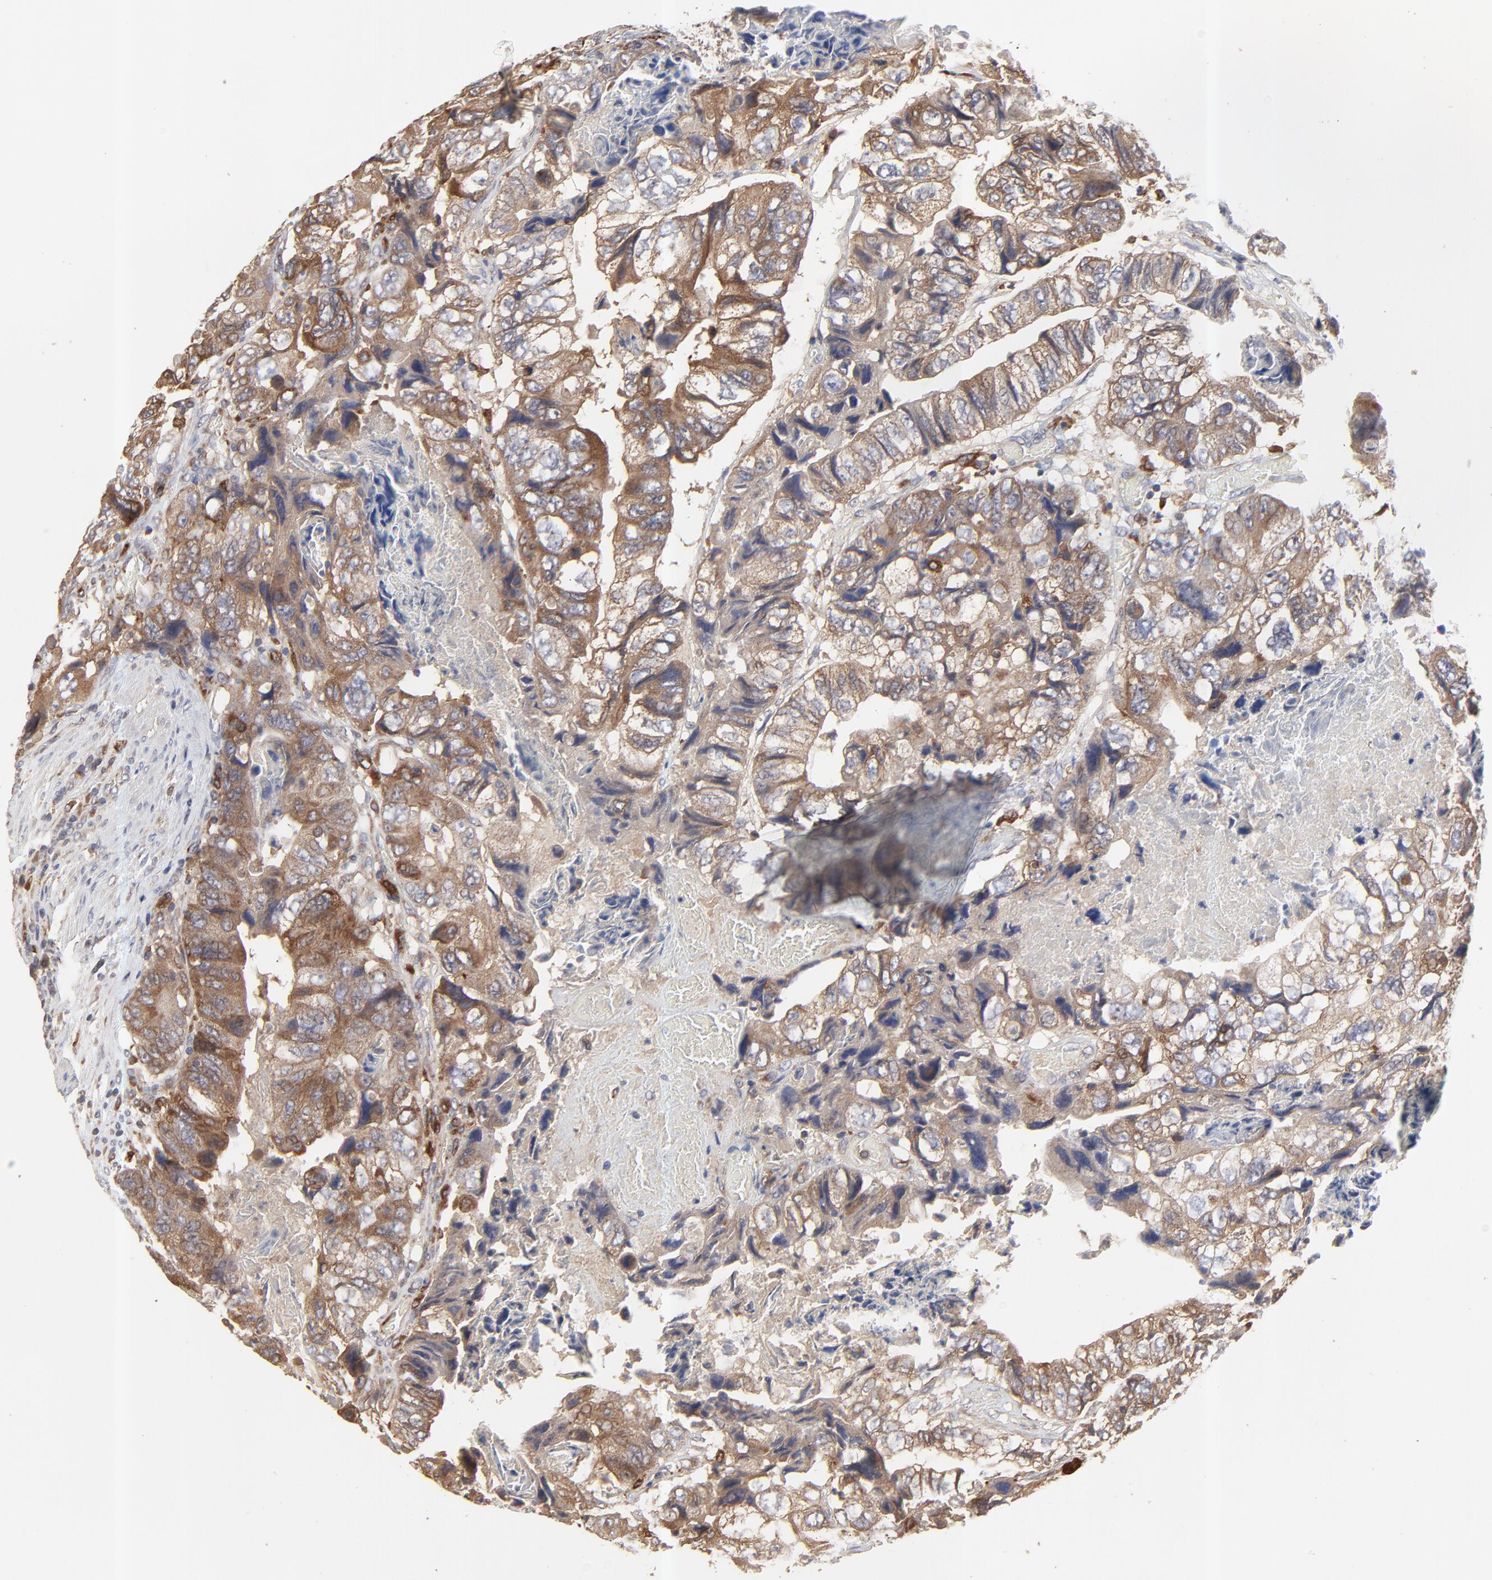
{"staining": {"intensity": "moderate", "quantity": ">75%", "location": "cytoplasmic/membranous"}, "tissue": "colorectal cancer", "cell_type": "Tumor cells", "image_type": "cancer", "snomed": [{"axis": "morphology", "description": "Adenocarcinoma, NOS"}, {"axis": "topography", "description": "Rectum"}], "caption": "Tumor cells reveal moderate cytoplasmic/membranous positivity in about >75% of cells in adenocarcinoma (colorectal).", "gene": "RAB9A", "patient": {"sex": "female", "age": 82}}